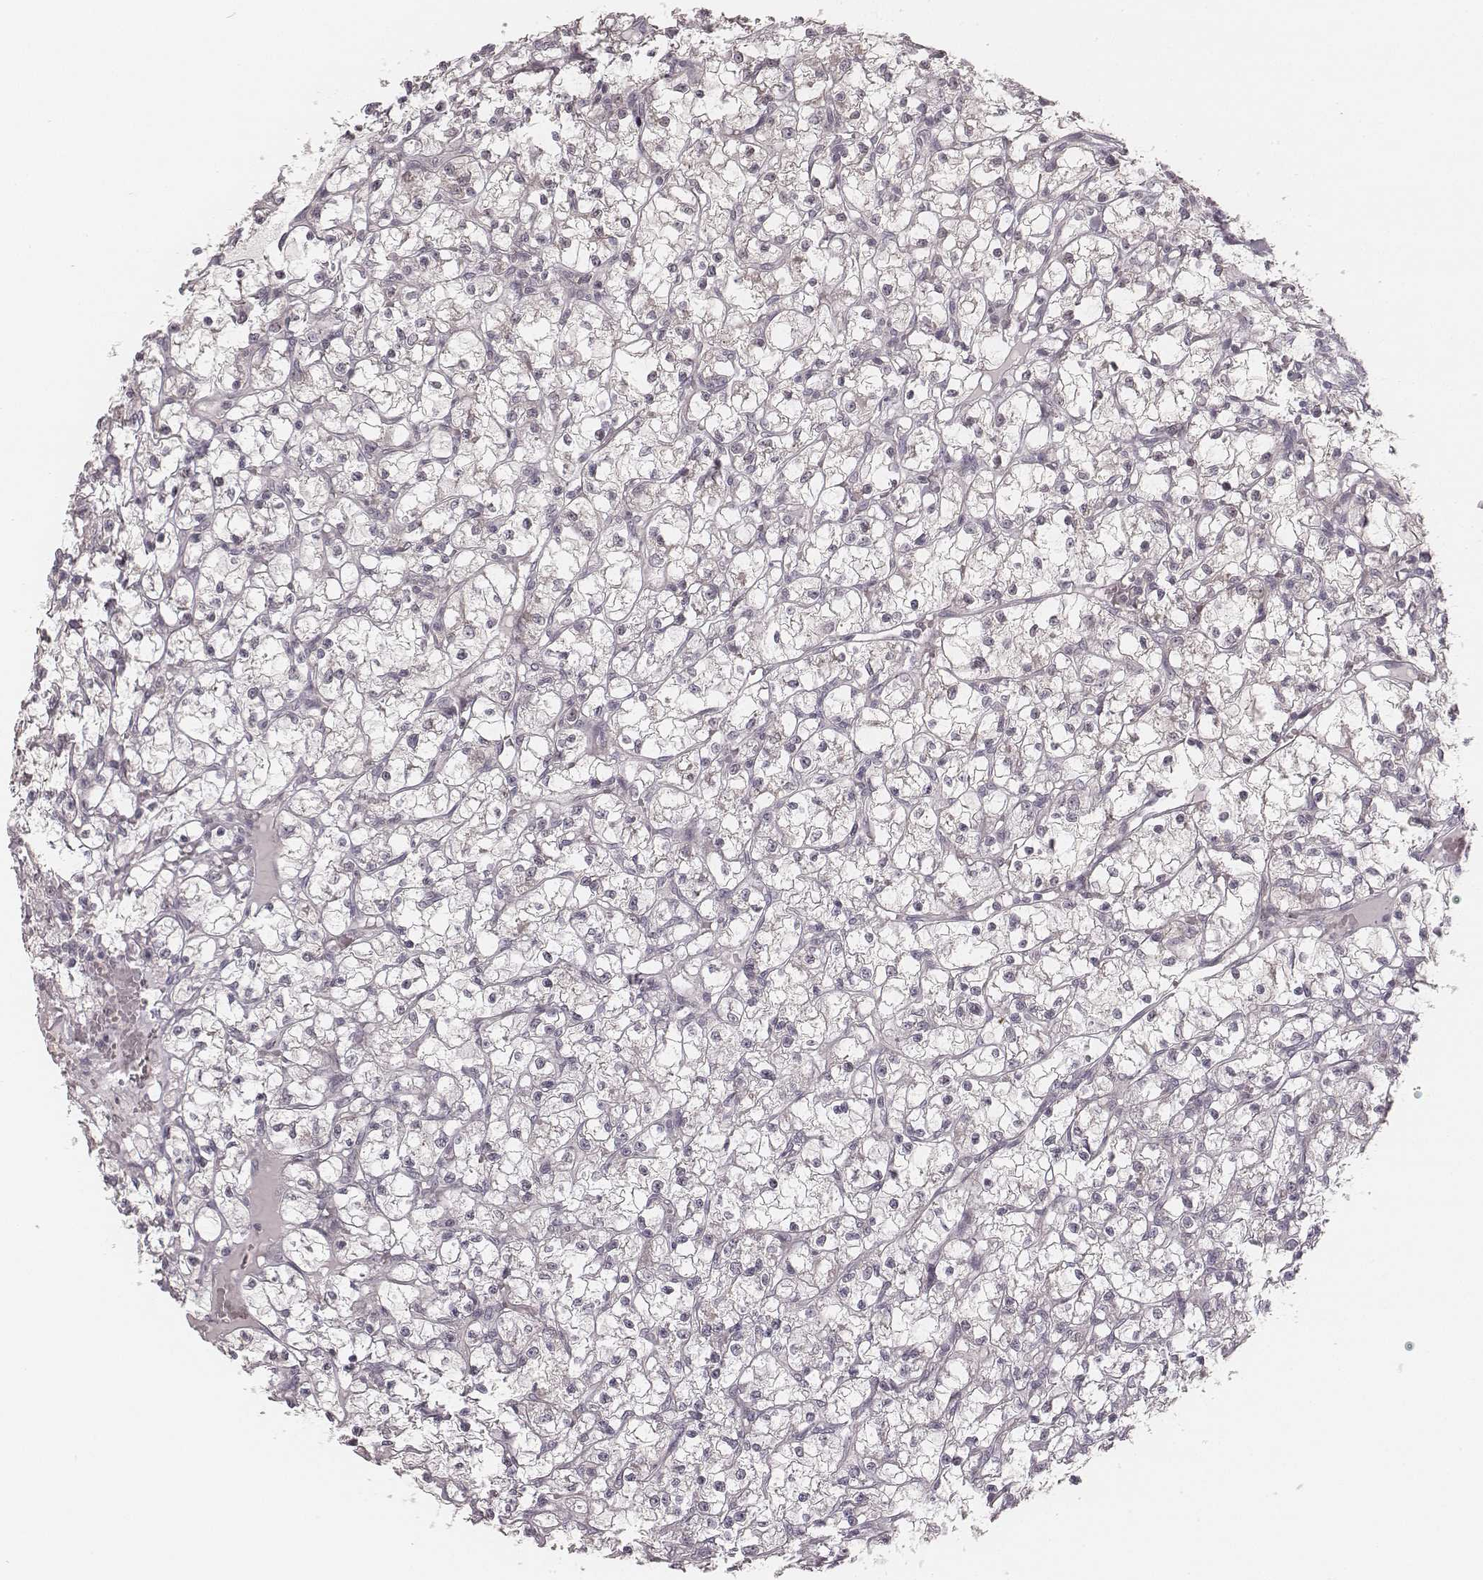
{"staining": {"intensity": "negative", "quantity": "none", "location": "none"}, "tissue": "renal cancer", "cell_type": "Tumor cells", "image_type": "cancer", "snomed": [{"axis": "morphology", "description": "Adenocarcinoma, NOS"}, {"axis": "topography", "description": "Kidney"}], "caption": "Renal cancer (adenocarcinoma) stained for a protein using immunohistochemistry exhibits no staining tumor cells.", "gene": "ACACB", "patient": {"sex": "female", "age": 59}}